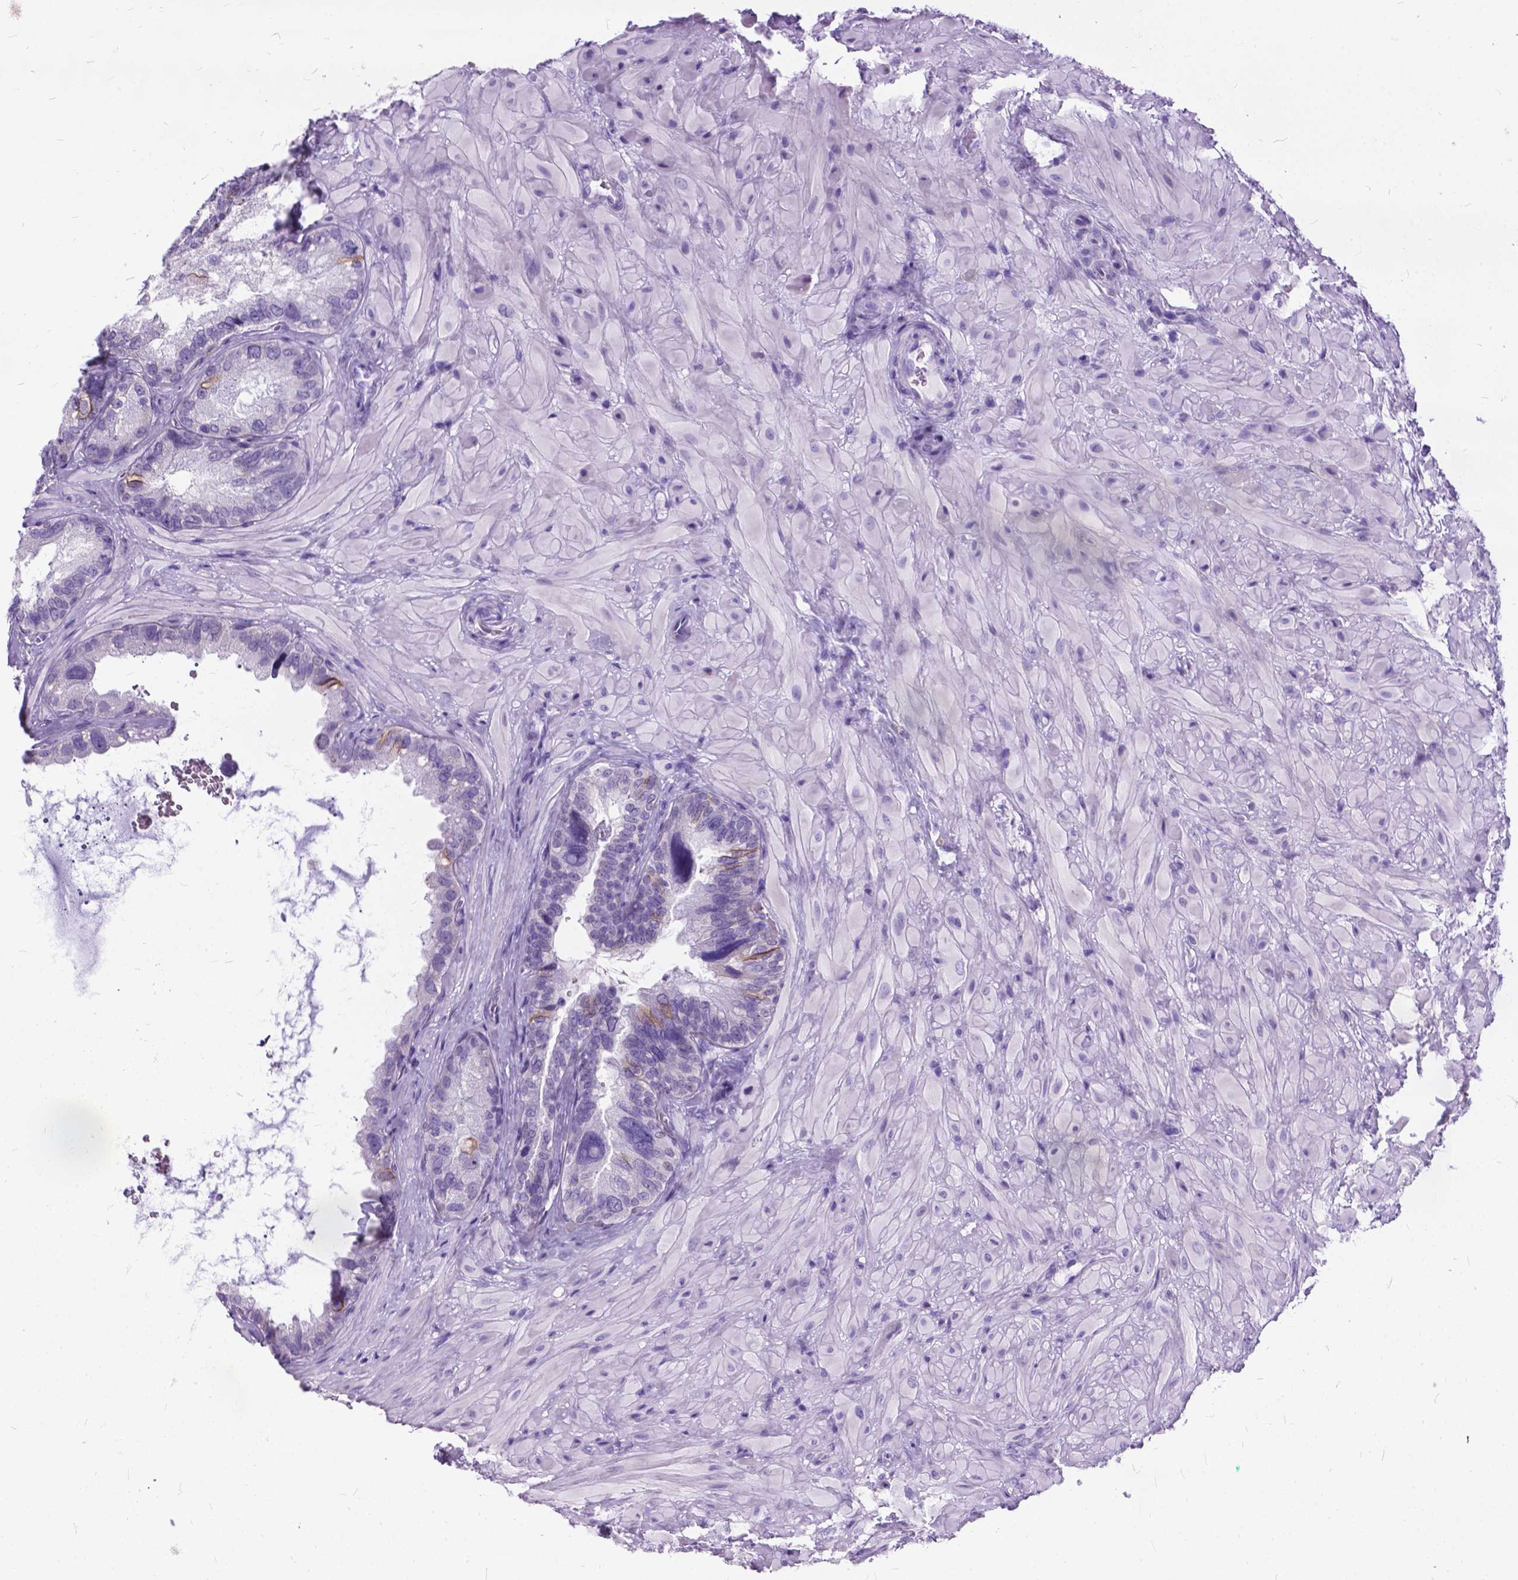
{"staining": {"intensity": "weak", "quantity": "<25%", "location": "cytoplasmic/membranous"}, "tissue": "seminal vesicle", "cell_type": "Glandular cells", "image_type": "normal", "snomed": [{"axis": "morphology", "description": "Normal tissue, NOS"}, {"axis": "topography", "description": "Seminal veicle"}], "caption": "High power microscopy photomicrograph of an IHC photomicrograph of benign seminal vesicle, revealing no significant staining in glandular cells.", "gene": "BSND", "patient": {"sex": "male", "age": 69}}